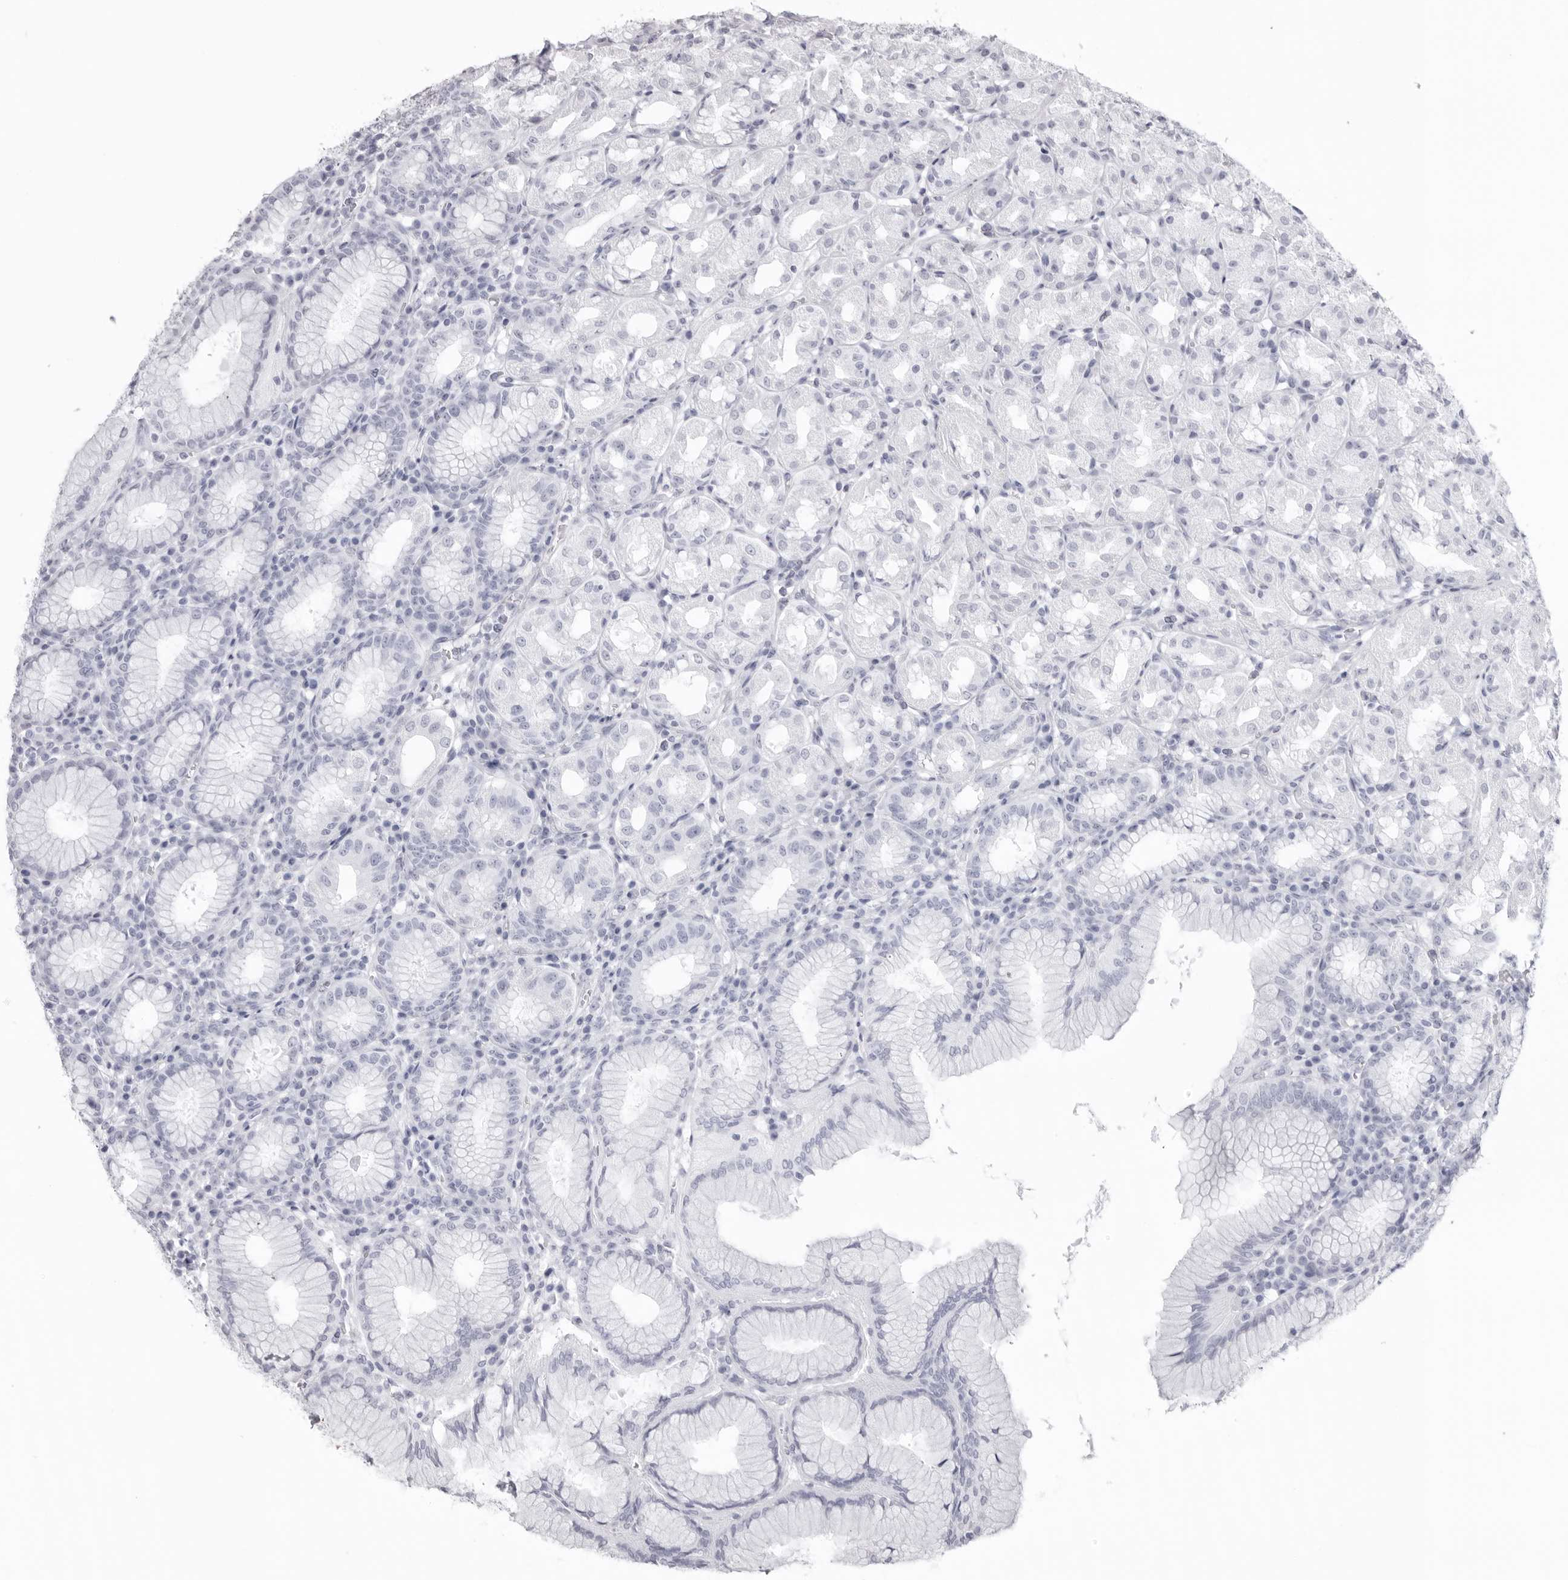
{"staining": {"intensity": "negative", "quantity": "none", "location": "none"}, "tissue": "stomach", "cell_type": "Glandular cells", "image_type": "normal", "snomed": [{"axis": "morphology", "description": "Normal tissue, NOS"}, {"axis": "topography", "description": "Stomach"}, {"axis": "topography", "description": "Stomach, lower"}], "caption": "IHC image of benign stomach: stomach stained with DAB reveals no significant protein expression in glandular cells. (DAB (3,3'-diaminobenzidine) immunohistochemistry visualized using brightfield microscopy, high magnification).", "gene": "KLK9", "patient": {"sex": "female", "age": 56}}